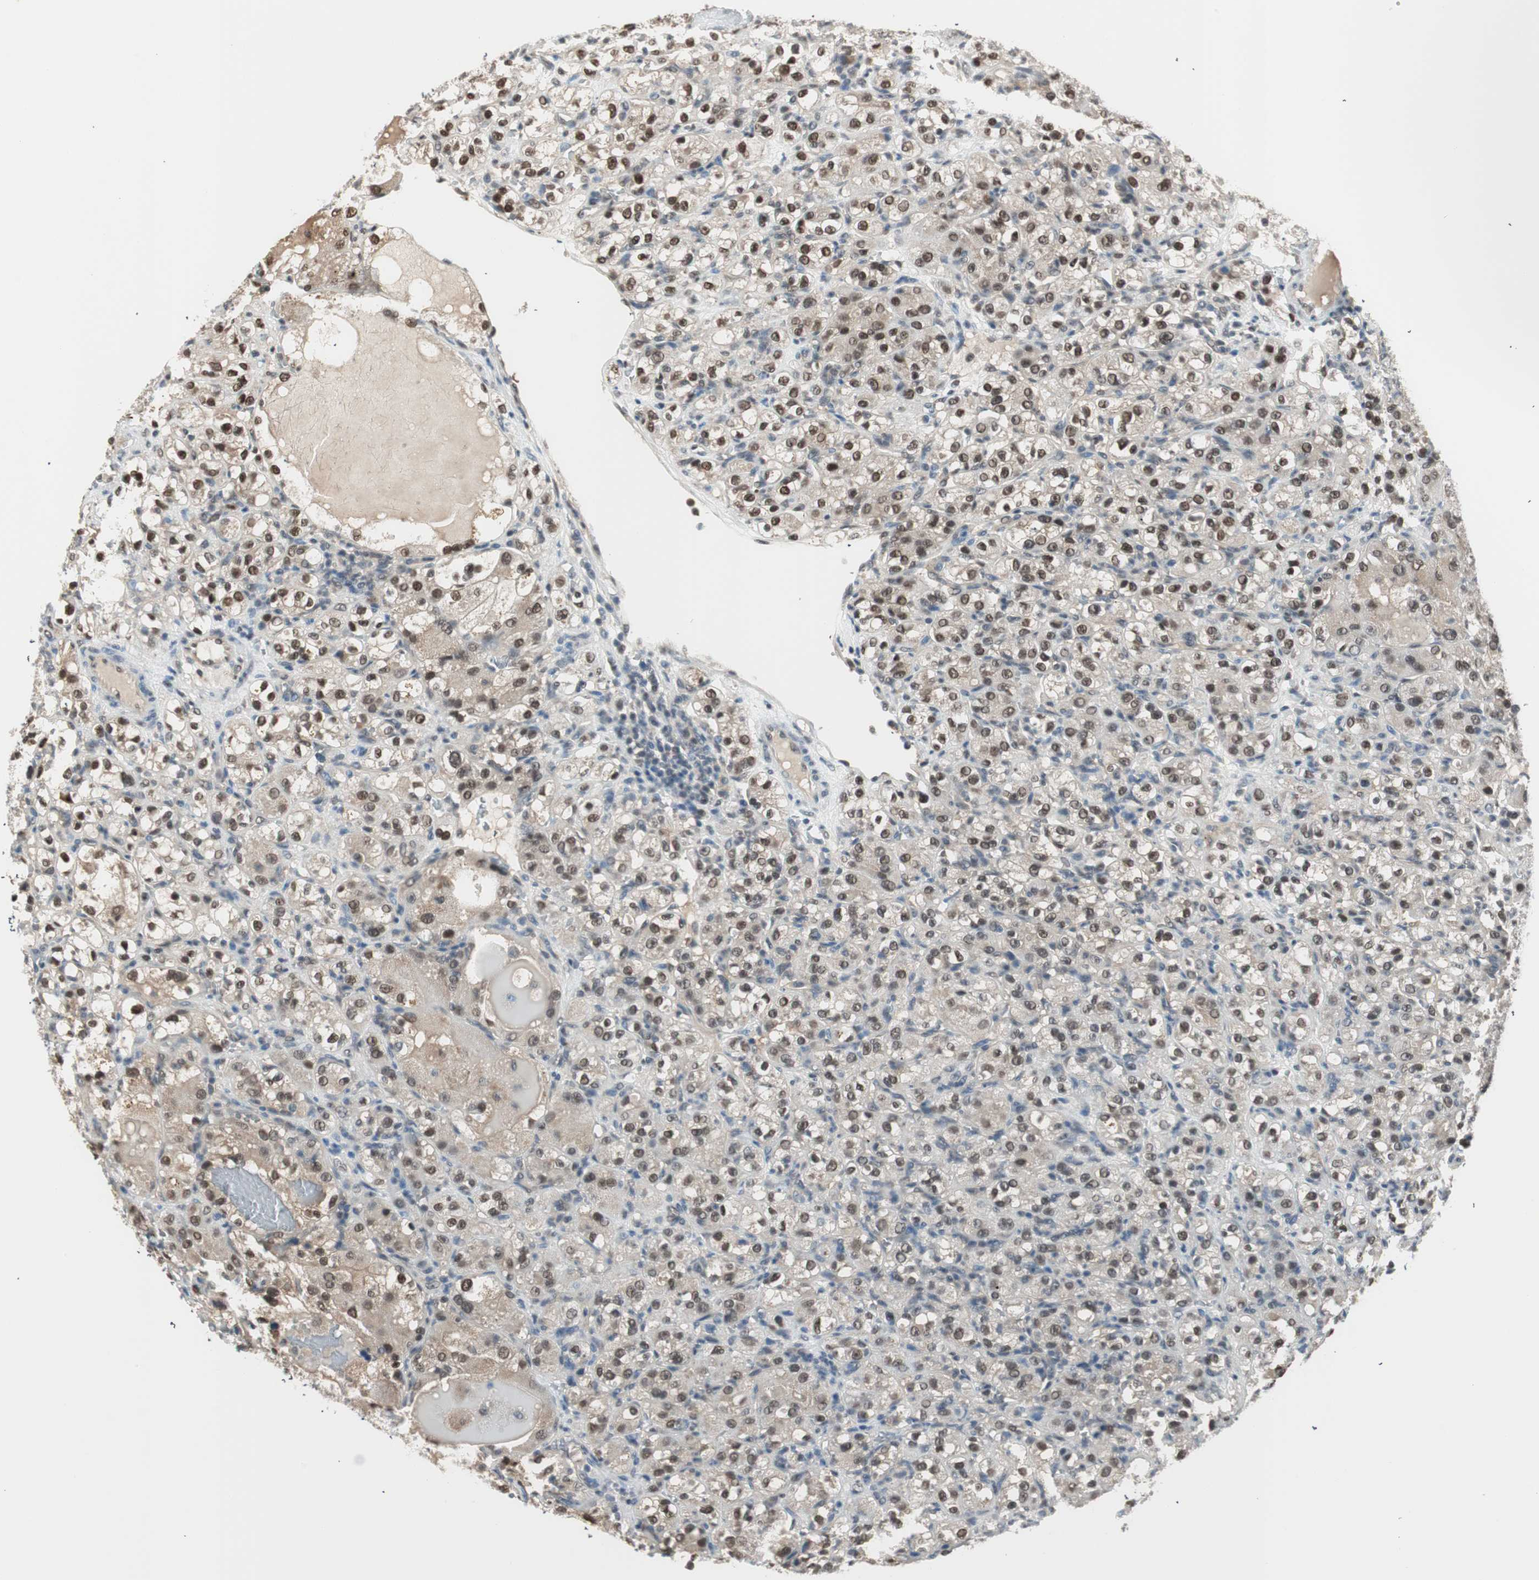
{"staining": {"intensity": "moderate", "quantity": ">75%", "location": "nuclear"}, "tissue": "renal cancer", "cell_type": "Tumor cells", "image_type": "cancer", "snomed": [{"axis": "morphology", "description": "Normal tissue, NOS"}, {"axis": "morphology", "description": "Adenocarcinoma, NOS"}, {"axis": "topography", "description": "Kidney"}], "caption": "Immunohistochemical staining of human renal cancer (adenocarcinoma) exhibits medium levels of moderate nuclear protein positivity in about >75% of tumor cells.", "gene": "LONP2", "patient": {"sex": "male", "age": 61}}